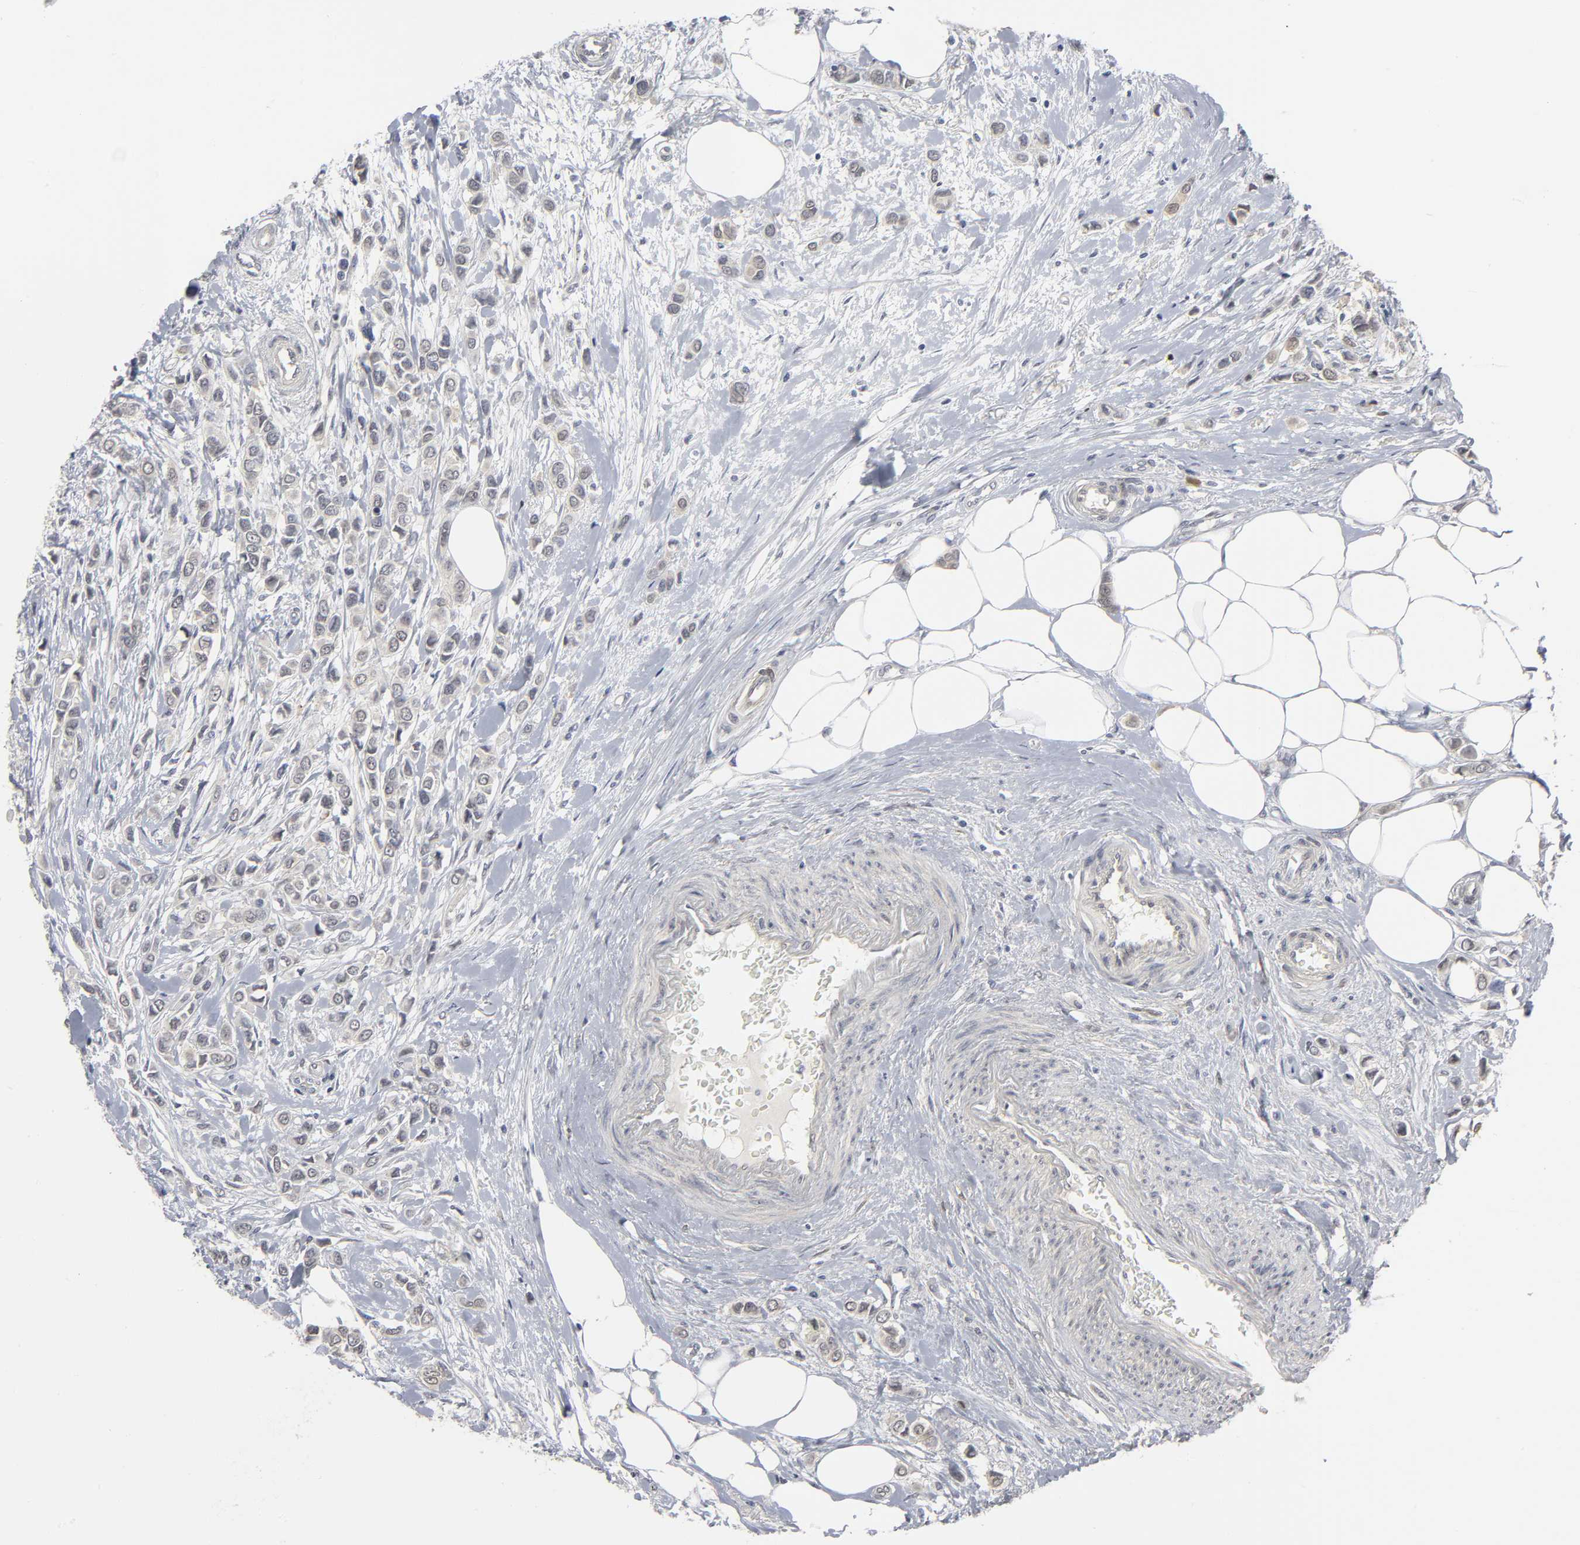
{"staining": {"intensity": "negative", "quantity": "none", "location": "none"}, "tissue": "breast cancer", "cell_type": "Tumor cells", "image_type": "cancer", "snomed": [{"axis": "morphology", "description": "Lobular carcinoma"}, {"axis": "topography", "description": "Breast"}], "caption": "A histopathology image of human breast lobular carcinoma is negative for staining in tumor cells. The staining is performed using DAB brown chromogen with nuclei counter-stained in using hematoxylin.", "gene": "PDLIM3", "patient": {"sex": "female", "age": 51}}